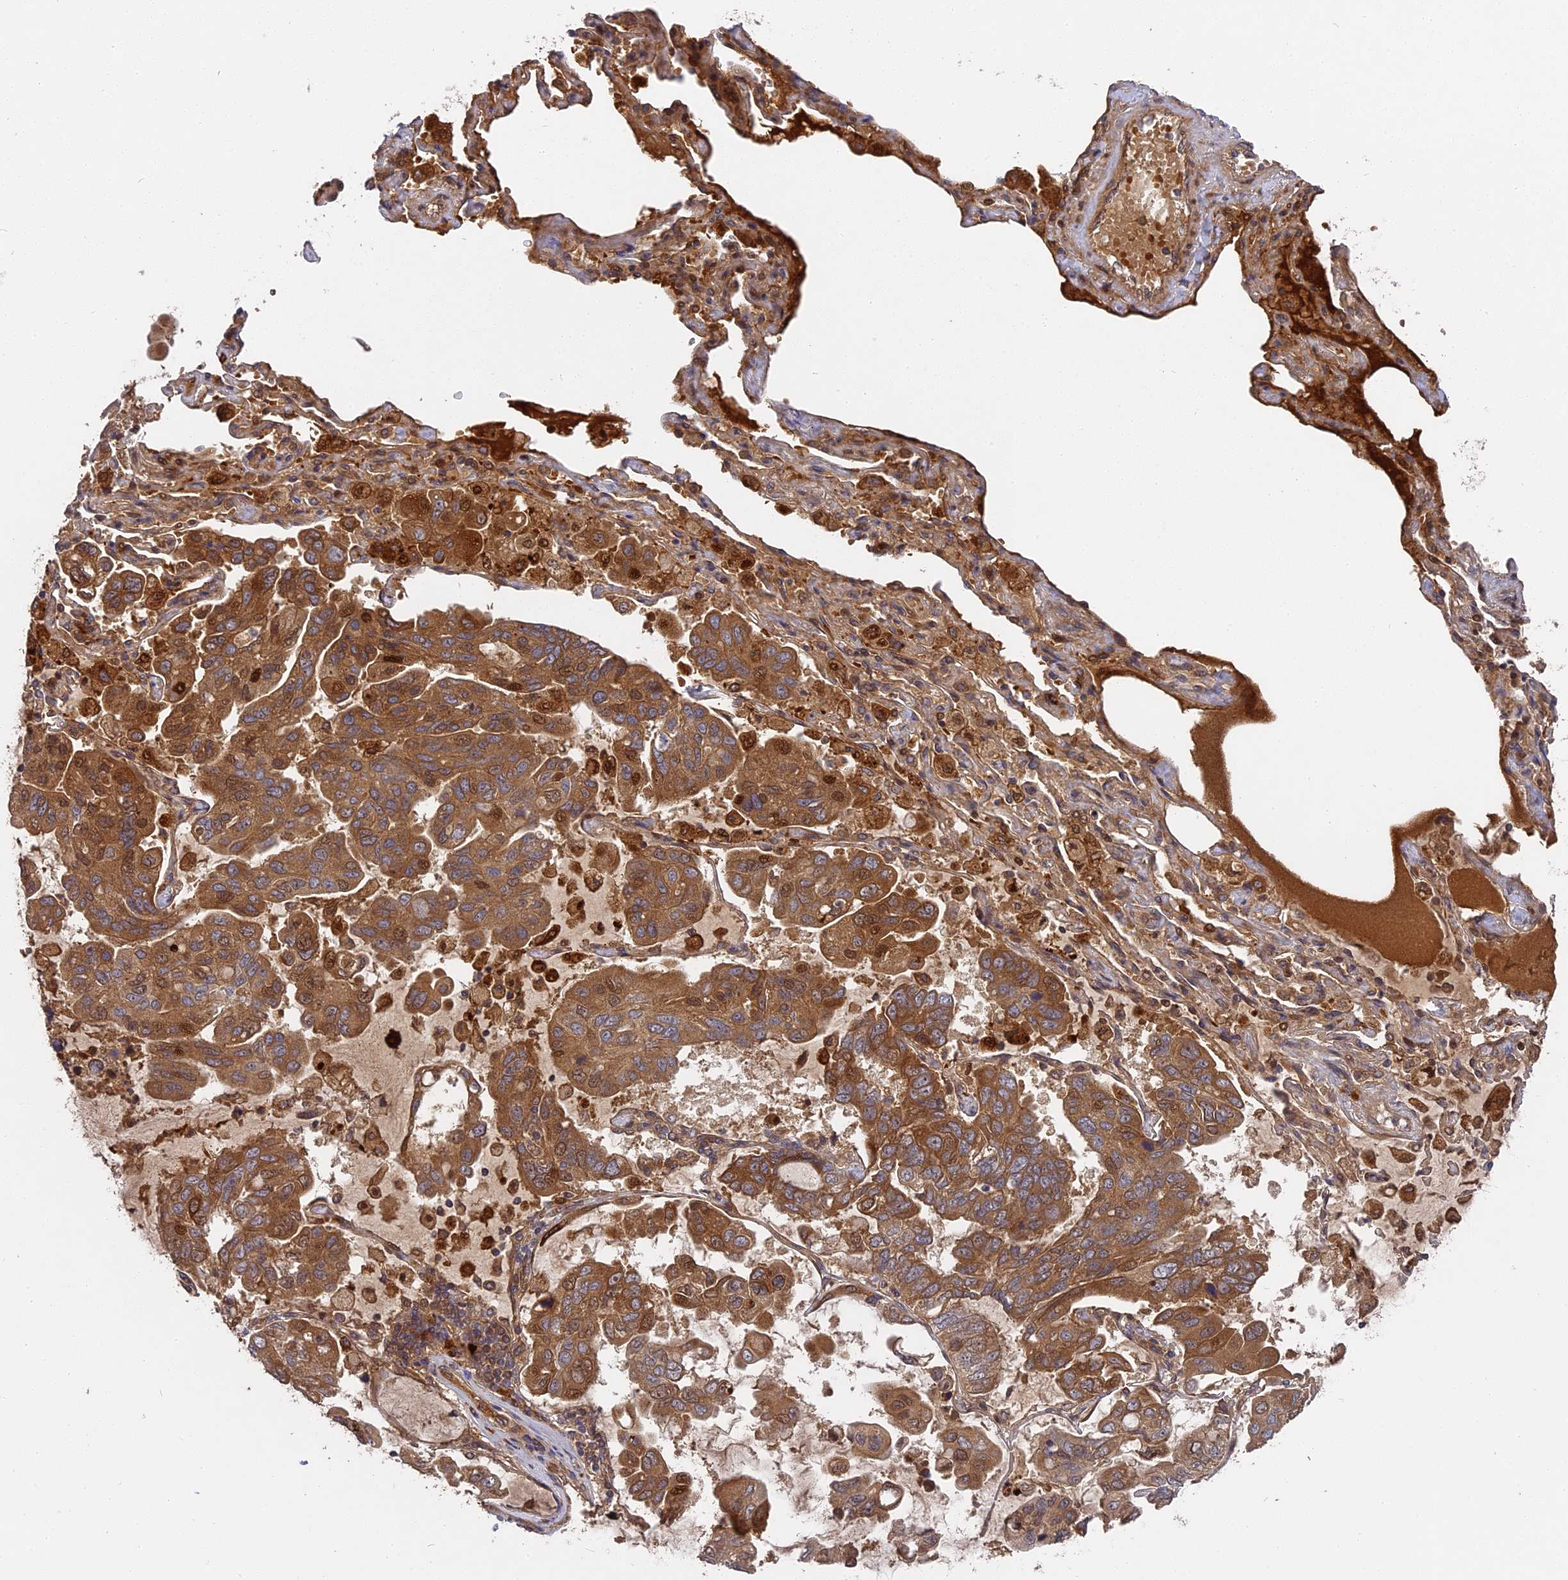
{"staining": {"intensity": "moderate", "quantity": ">75%", "location": "cytoplasmic/membranous,nuclear"}, "tissue": "lung cancer", "cell_type": "Tumor cells", "image_type": "cancer", "snomed": [{"axis": "morphology", "description": "Adenocarcinoma, NOS"}, {"axis": "topography", "description": "Lung"}], "caption": "High-power microscopy captured an IHC image of lung cancer, revealing moderate cytoplasmic/membranous and nuclear expression in about >75% of tumor cells. (DAB = brown stain, brightfield microscopy at high magnification).", "gene": "TMUB2", "patient": {"sex": "male", "age": 64}}